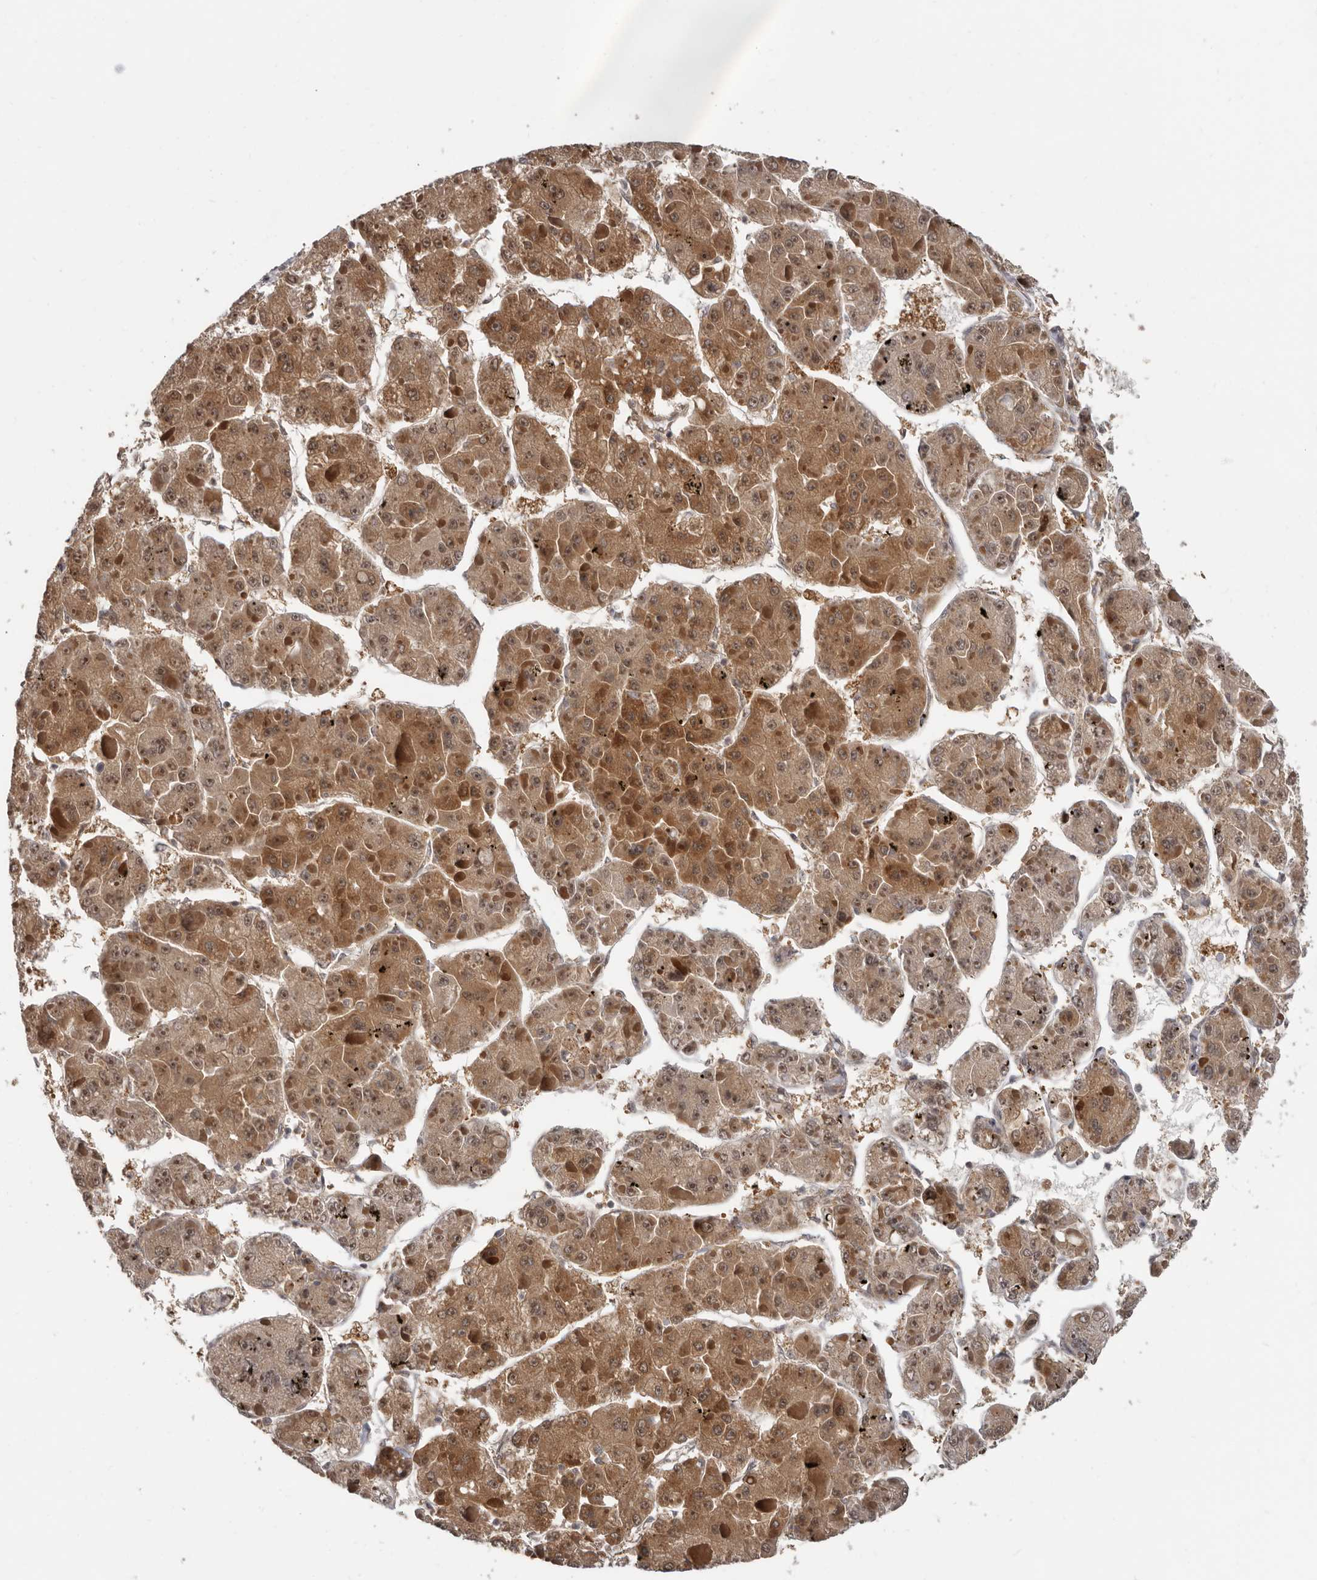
{"staining": {"intensity": "moderate", "quantity": ">75%", "location": "cytoplasmic/membranous,nuclear"}, "tissue": "liver cancer", "cell_type": "Tumor cells", "image_type": "cancer", "snomed": [{"axis": "morphology", "description": "Carcinoma, Hepatocellular, NOS"}, {"axis": "topography", "description": "Liver"}], "caption": "A brown stain shows moderate cytoplasmic/membranous and nuclear positivity of a protein in liver hepatocellular carcinoma tumor cells. (IHC, brightfield microscopy, high magnification).", "gene": "BAD", "patient": {"sex": "female", "age": 73}}